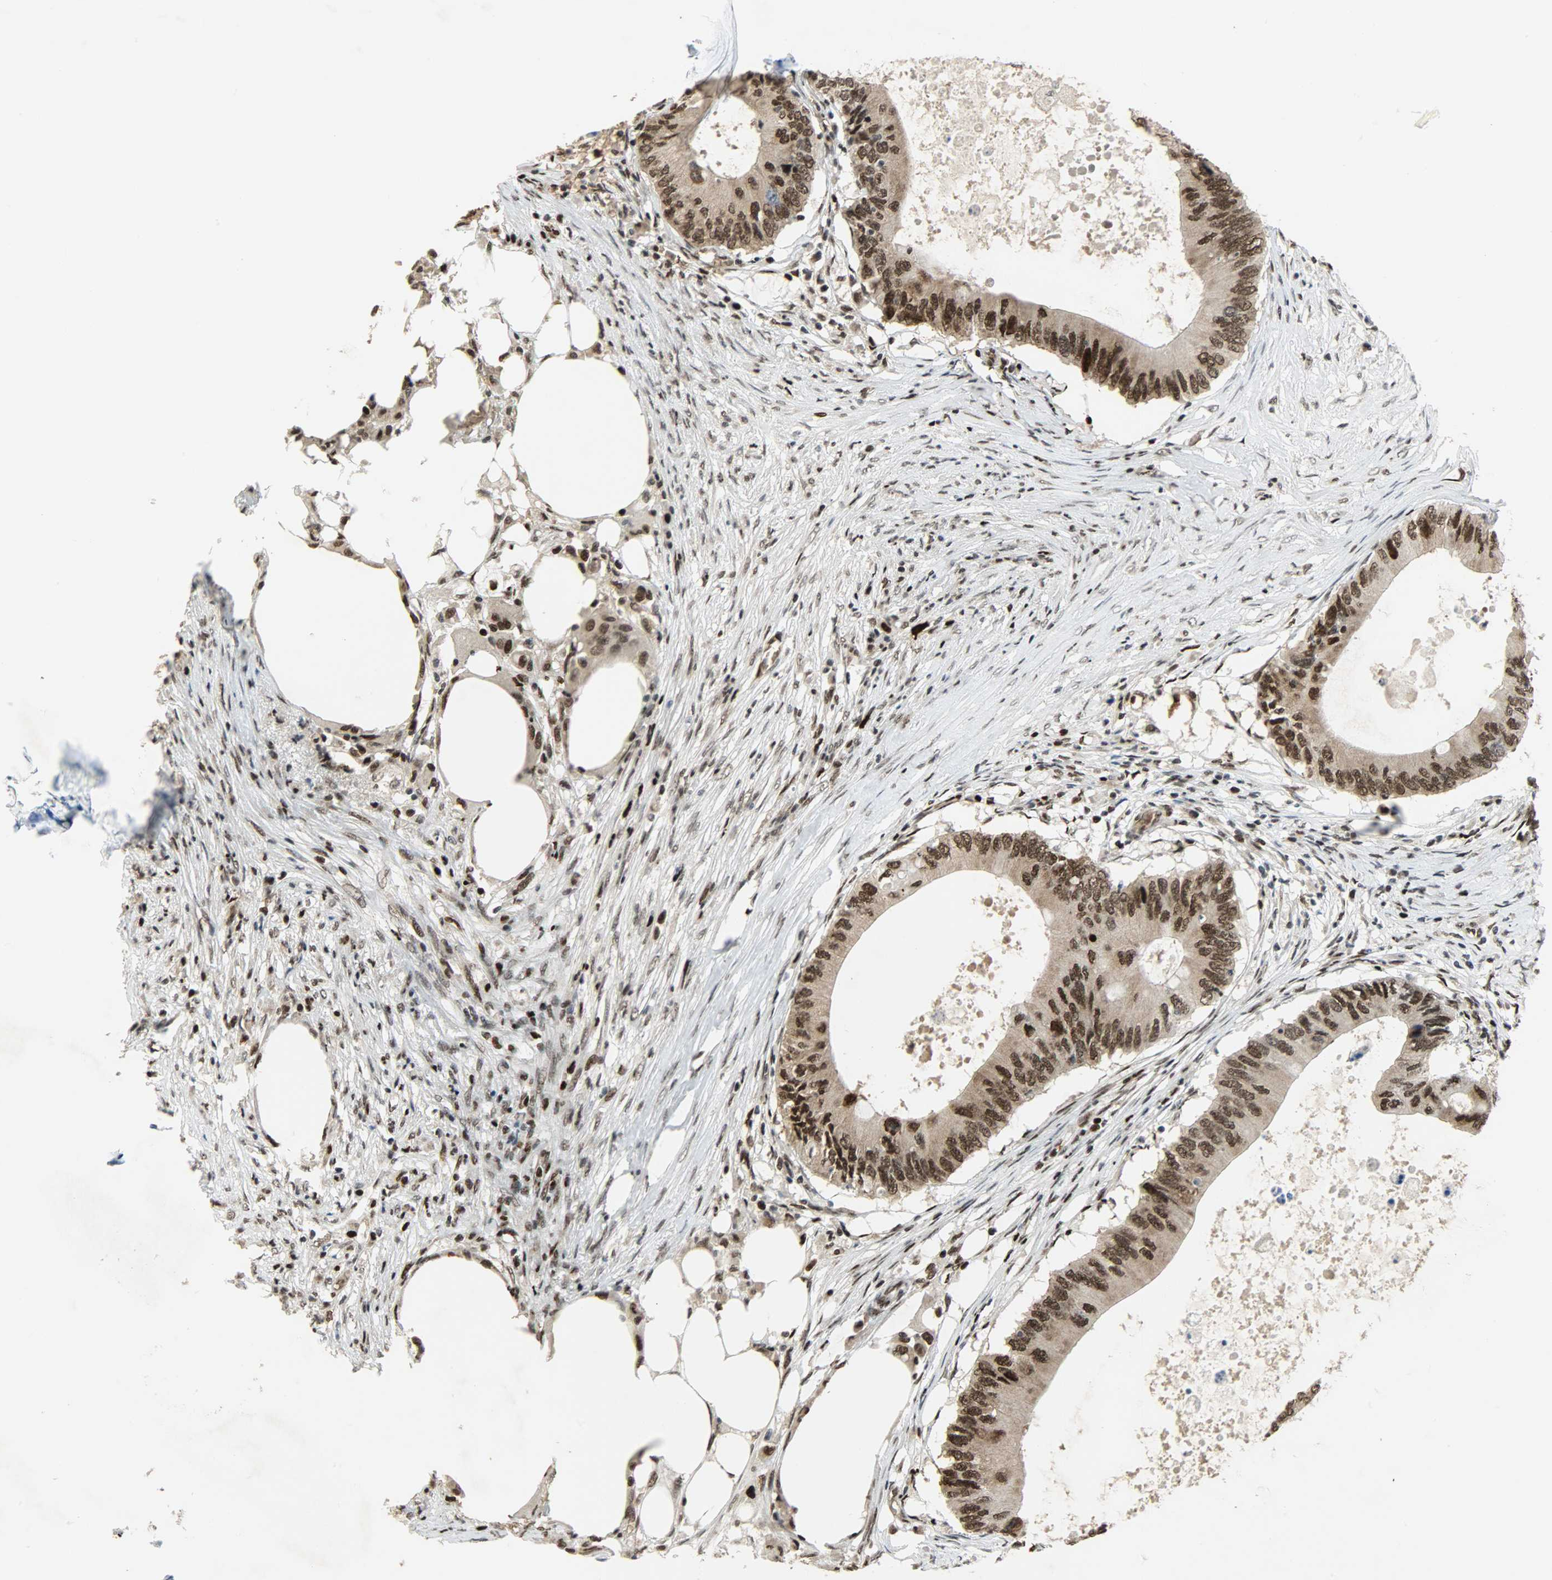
{"staining": {"intensity": "strong", "quantity": ">75%", "location": "cytoplasmic/membranous,nuclear"}, "tissue": "colorectal cancer", "cell_type": "Tumor cells", "image_type": "cancer", "snomed": [{"axis": "morphology", "description": "Adenocarcinoma, NOS"}, {"axis": "topography", "description": "Colon"}], "caption": "A micrograph of human colorectal cancer stained for a protein reveals strong cytoplasmic/membranous and nuclear brown staining in tumor cells.", "gene": "SNAI1", "patient": {"sex": "male", "age": 71}}